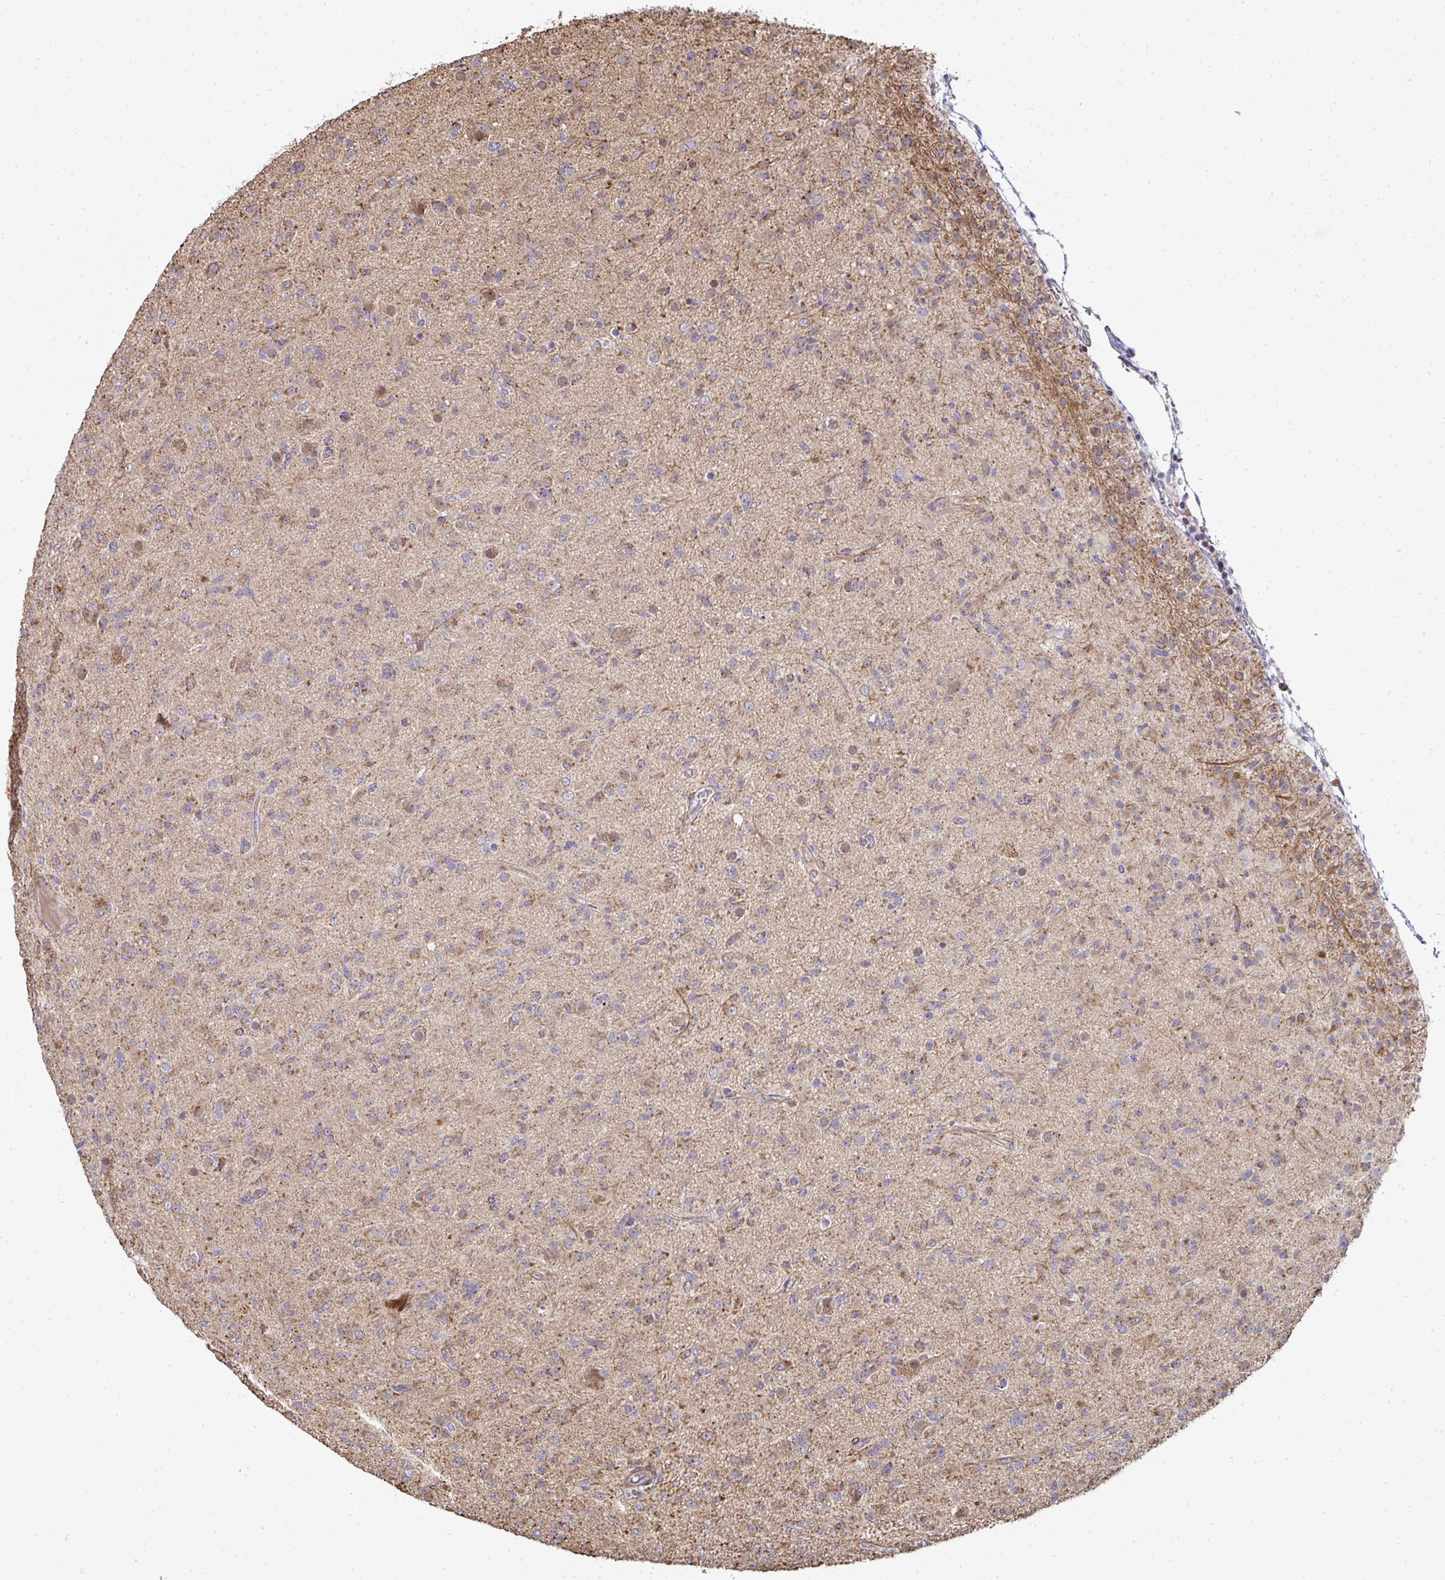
{"staining": {"intensity": "weak", "quantity": ">75%", "location": "cytoplasmic/membranous"}, "tissue": "glioma", "cell_type": "Tumor cells", "image_type": "cancer", "snomed": [{"axis": "morphology", "description": "Glioma, malignant, Low grade"}, {"axis": "topography", "description": "Brain"}], "caption": "Weak cytoplasmic/membranous protein expression is seen in approximately >75% of tumor cells in glioma.", "gene": "AGTPBP1", "patient": {"sex": "male", "age": 65}}